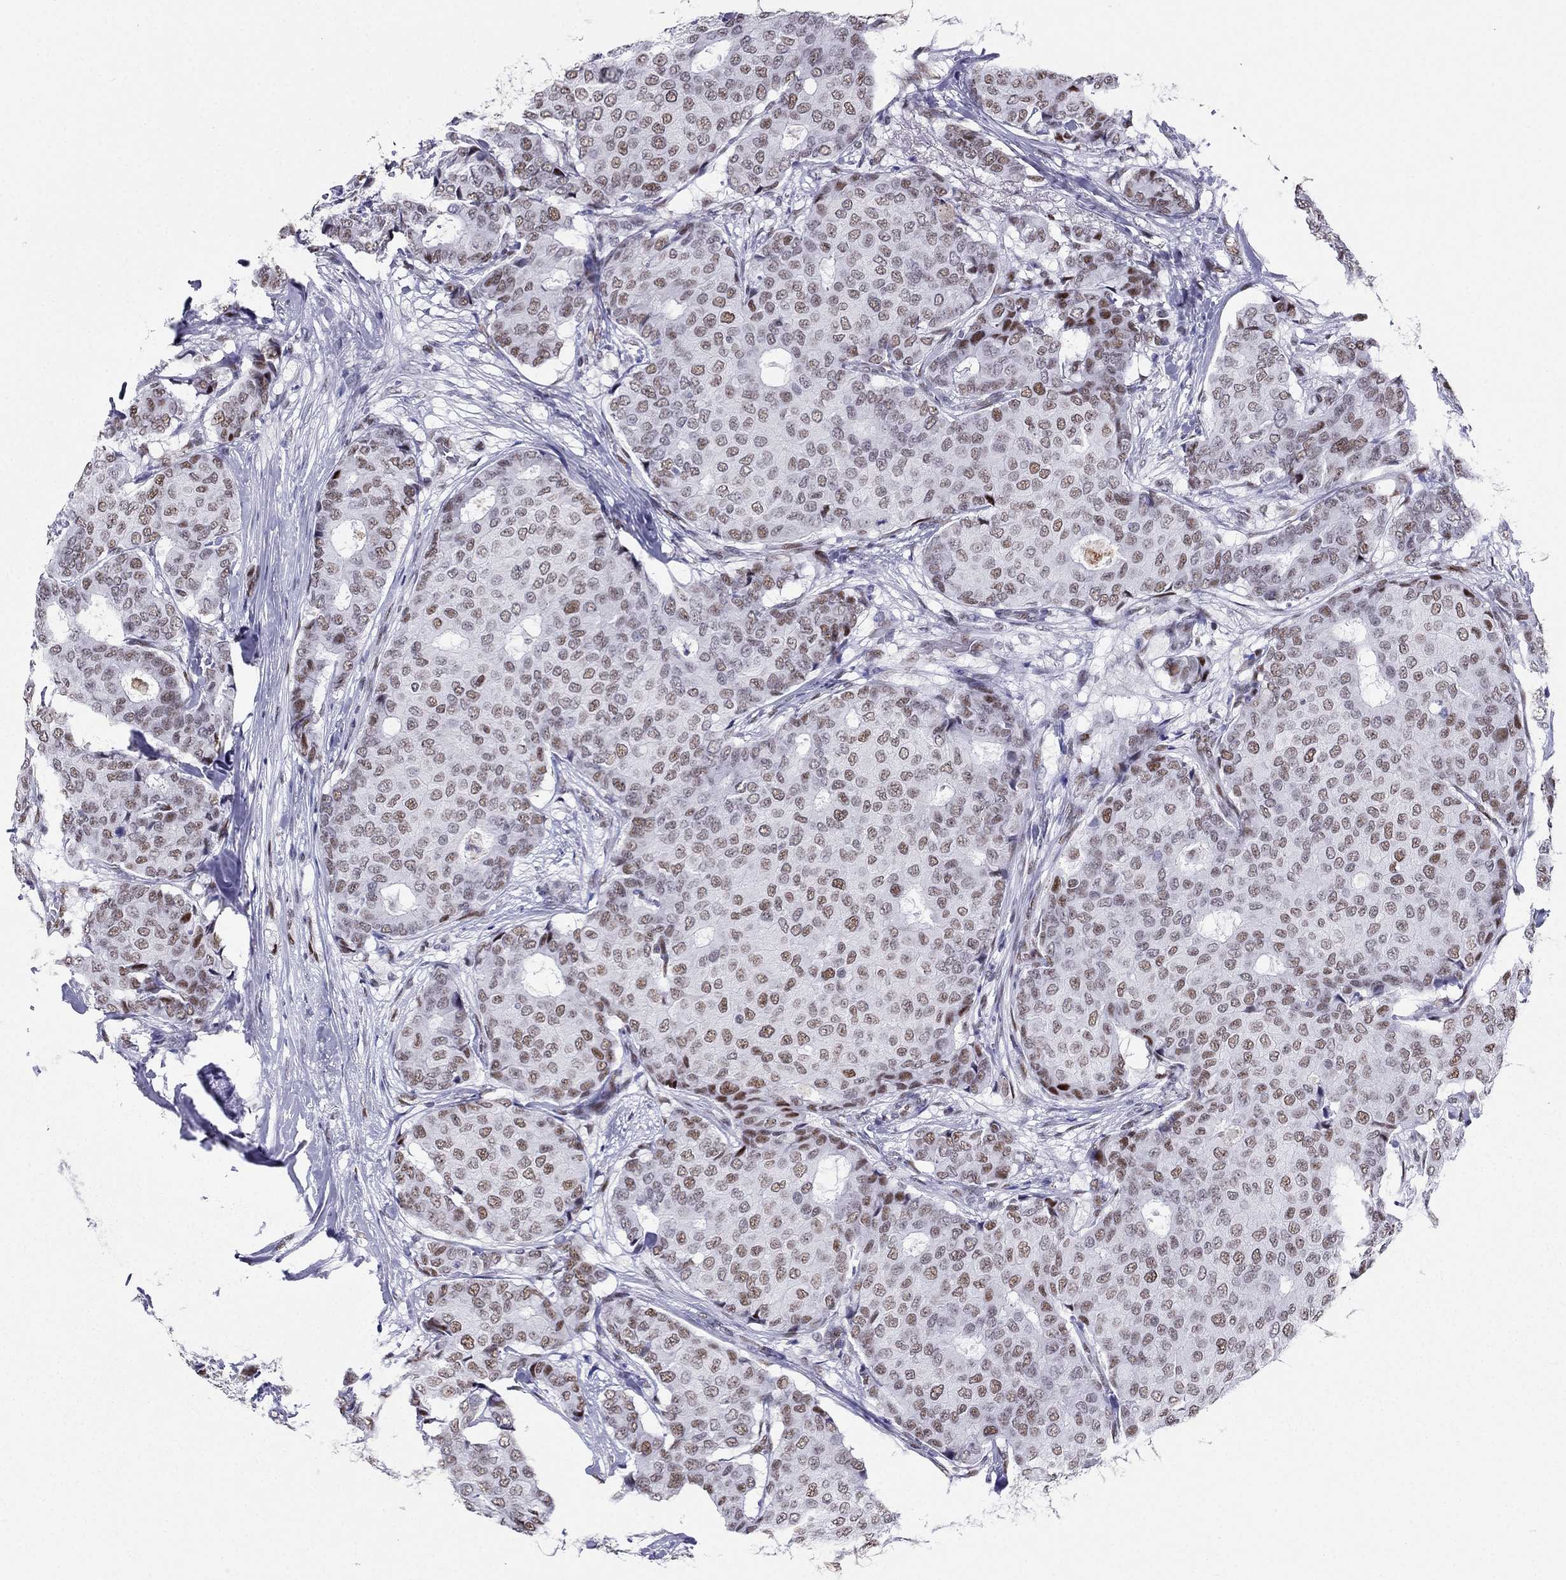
{"staining": {"intensity": "moderate", "quantity": ">75%", "location": "nuclear"}, "tissue": "breast cancer", "cell_type": "Tumor cells", "image_type": "cancer", "snomed": [{"axis": "morphology", "description": "Duct carcinoma"}, {"axis": "topography", "description": "Breast"}], "caption": "Human breast cancer (intraductal carcinoma) stained with a protein marker displays moderate staining in tumor cells.", "gene": "PPM1G", "patient": {"sex": "female", "age": 75}}